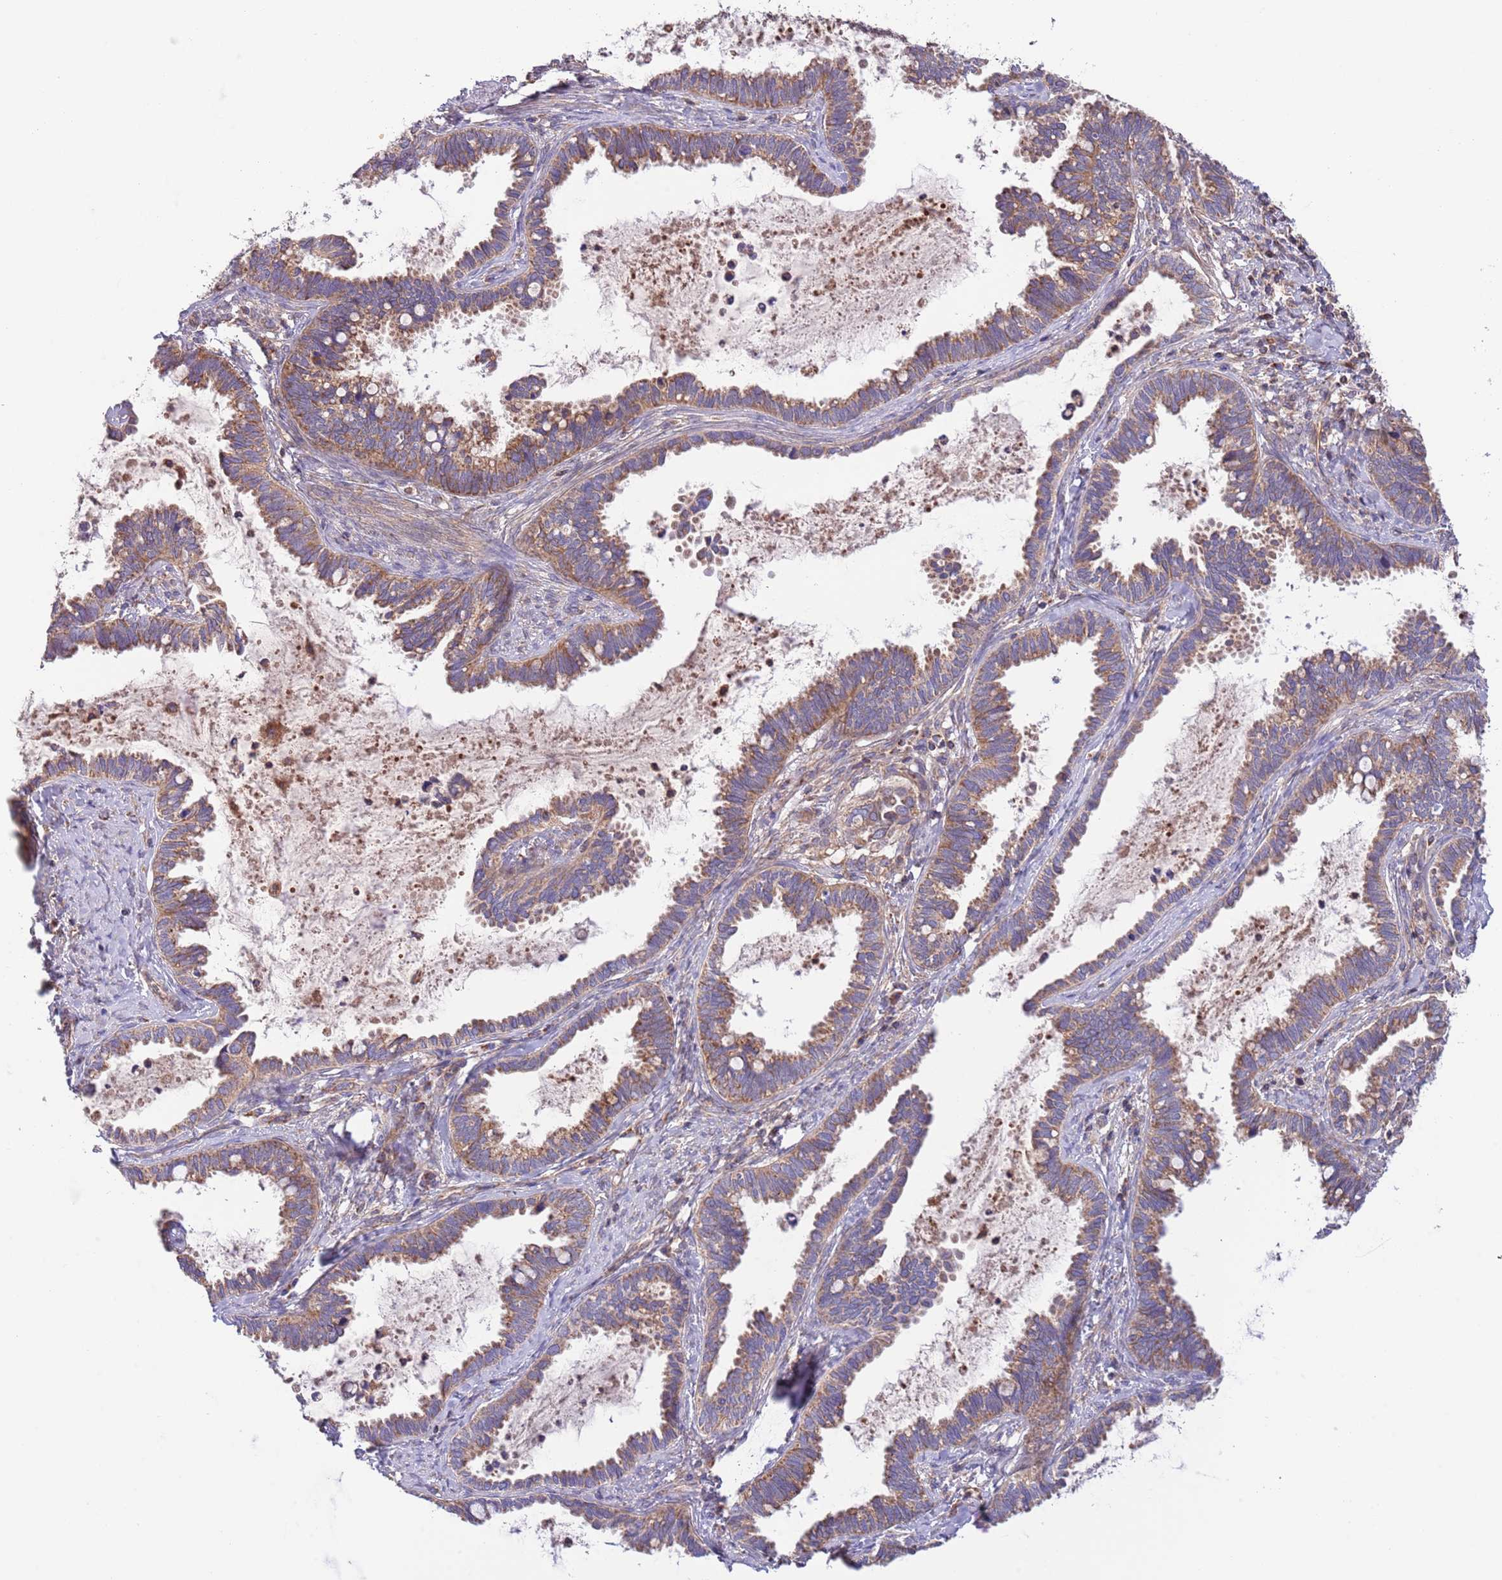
{"staining": {"intensity": "moderate", "quantity": ">75%", "location": "cytoplasmic/membranous"}, "tissue": "cervical cancer", "cell_type": "Tumor cells", "image_type": "cancer", "snomed": [{"axis": "morphology", "description": "Adenocarcinoma, NOS"}, {"axis": "topography", "description": "Cervix"}], "caption": "A brown stain highlights moderate cytoplasmic/membranous positivity of a protein in adenocarcinoma (cervical) tumor cells. (DAB = brown stain, brightfield microscopy at high magnification).", "gene": "DNAJA3", "patient": {"sex": "female", "age": 37}}